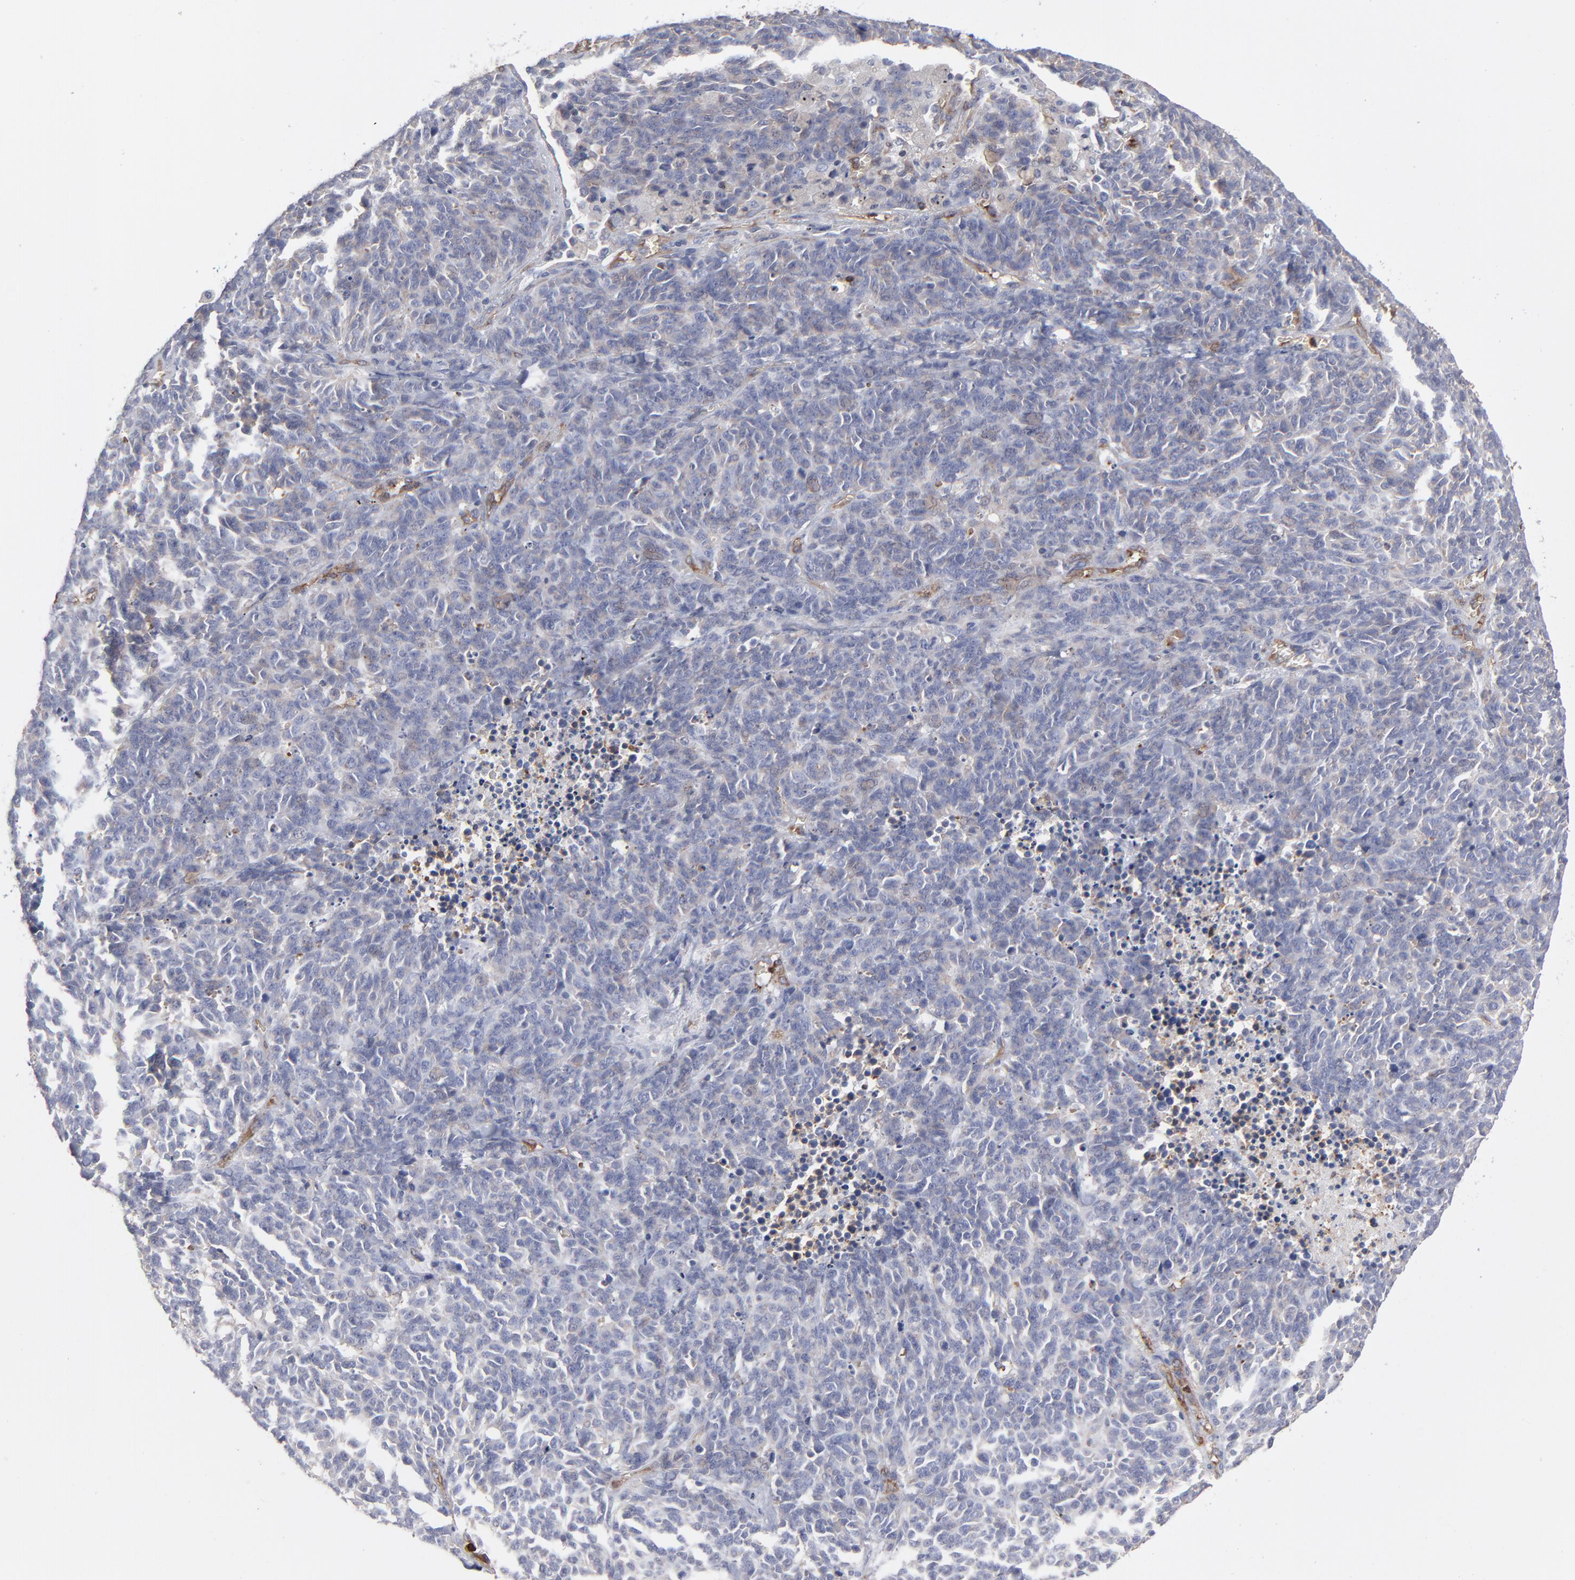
{"staining": {"intensity": "negative", "quantity": "none", "location": "none"}, "tissue": "lung cancer", "cell_type": "Tumor cells", "image_type": "cancer", "snomed": [{"axis": "morphology", "description": "Neoplasm, malignant, NOS"}, {"axis": "topography", "description": "Lung"}], "caption": "An image of human lung cancer (malignant neoplasm) is negative for staining in tumor cells.", "gene": "PXN", "patient": {"sex": "female", "age": 58}}